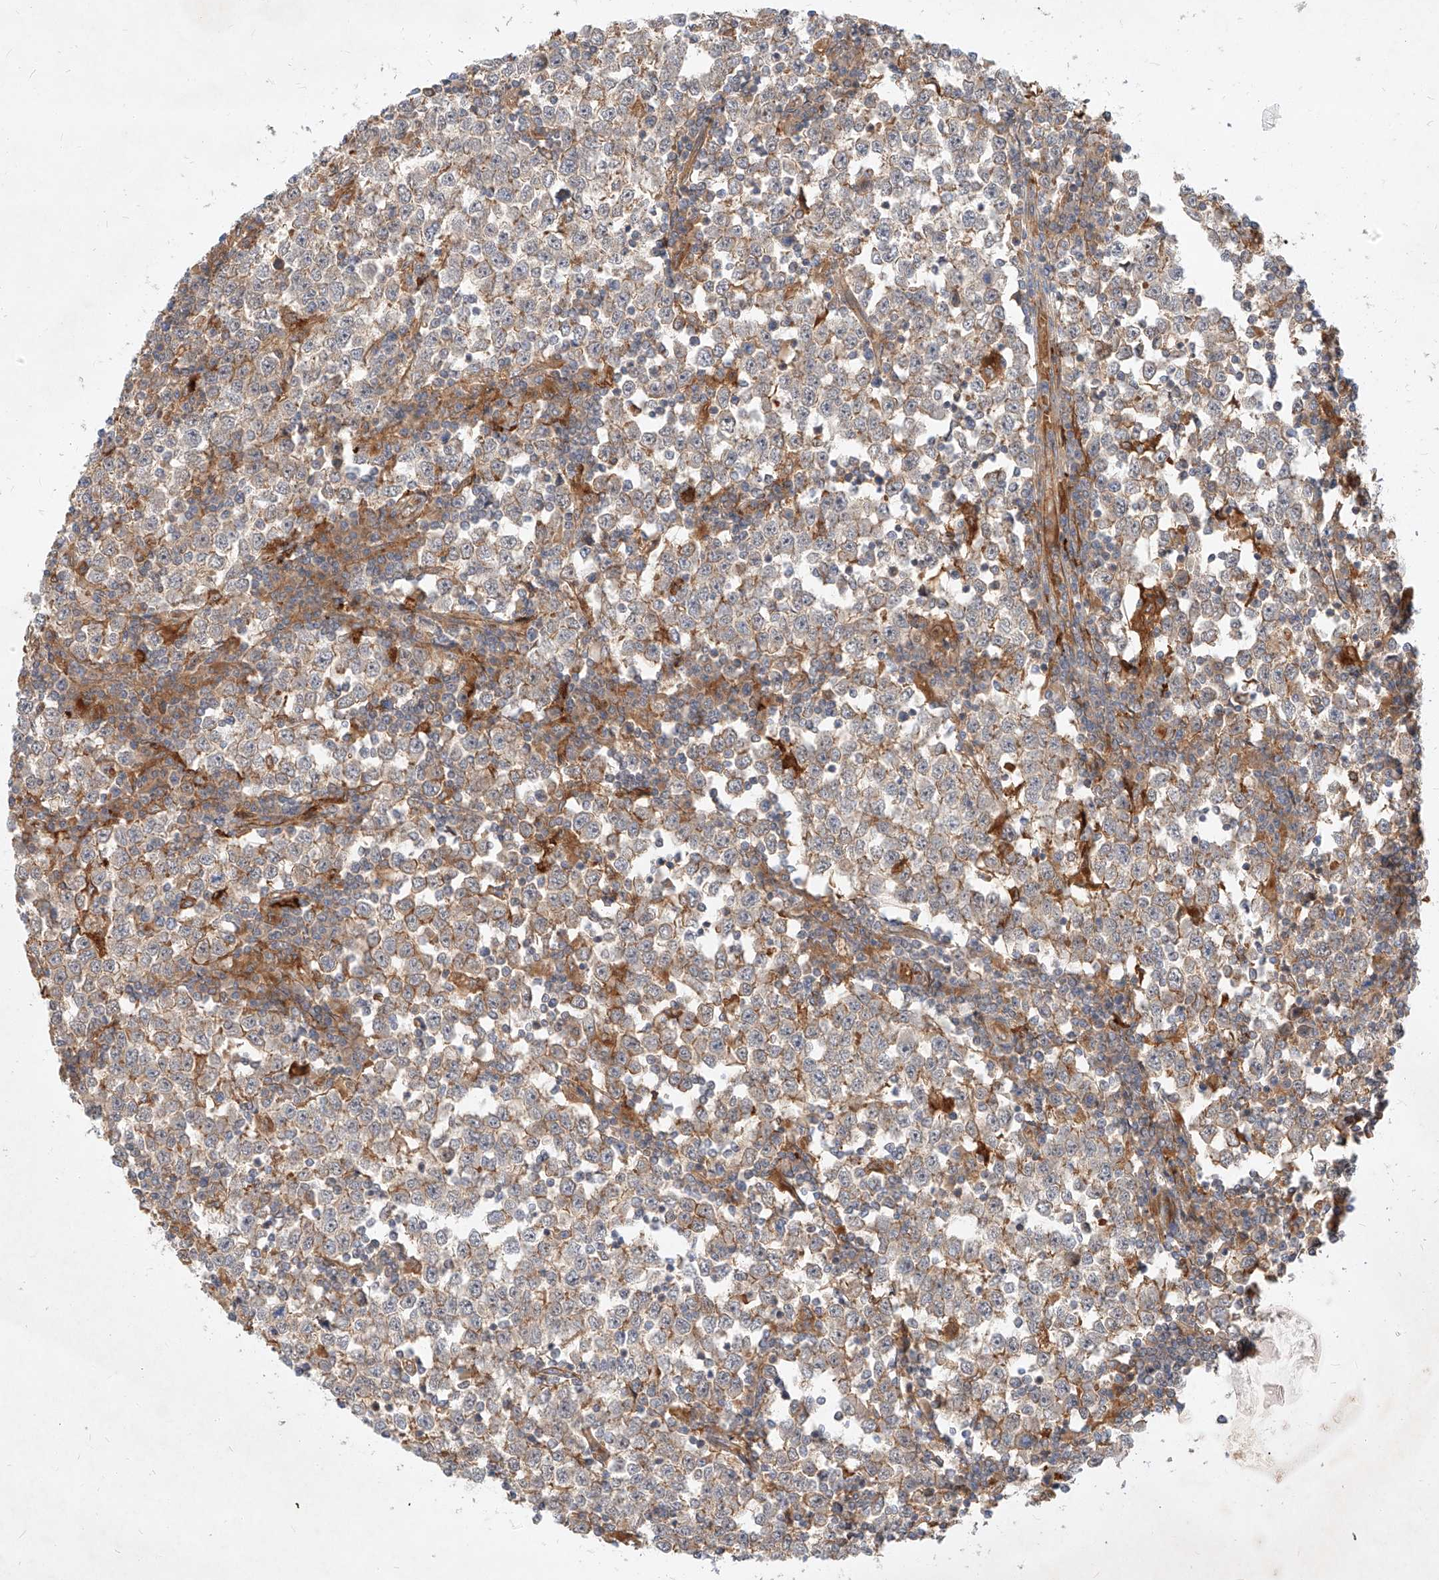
{"staining": {"intensity": "weak", "quantity": "<25%", "location": "cytoplasmic/membranous"}, "tissue": "testis cancer", "cell_type": "Tumor cells", "image_type": "cancer", "snomed": [{"axis": "morphology", "description": "Seminoma, NOS"}, {"axis": "topography", "description": "Testis"}], "caption": "DAB immunohistochemical staining of human seminoma (testis) shows no significant expression in tumor cells.", "gene": "NFAM1", "patient": {"sex": "male", "age": 65}}